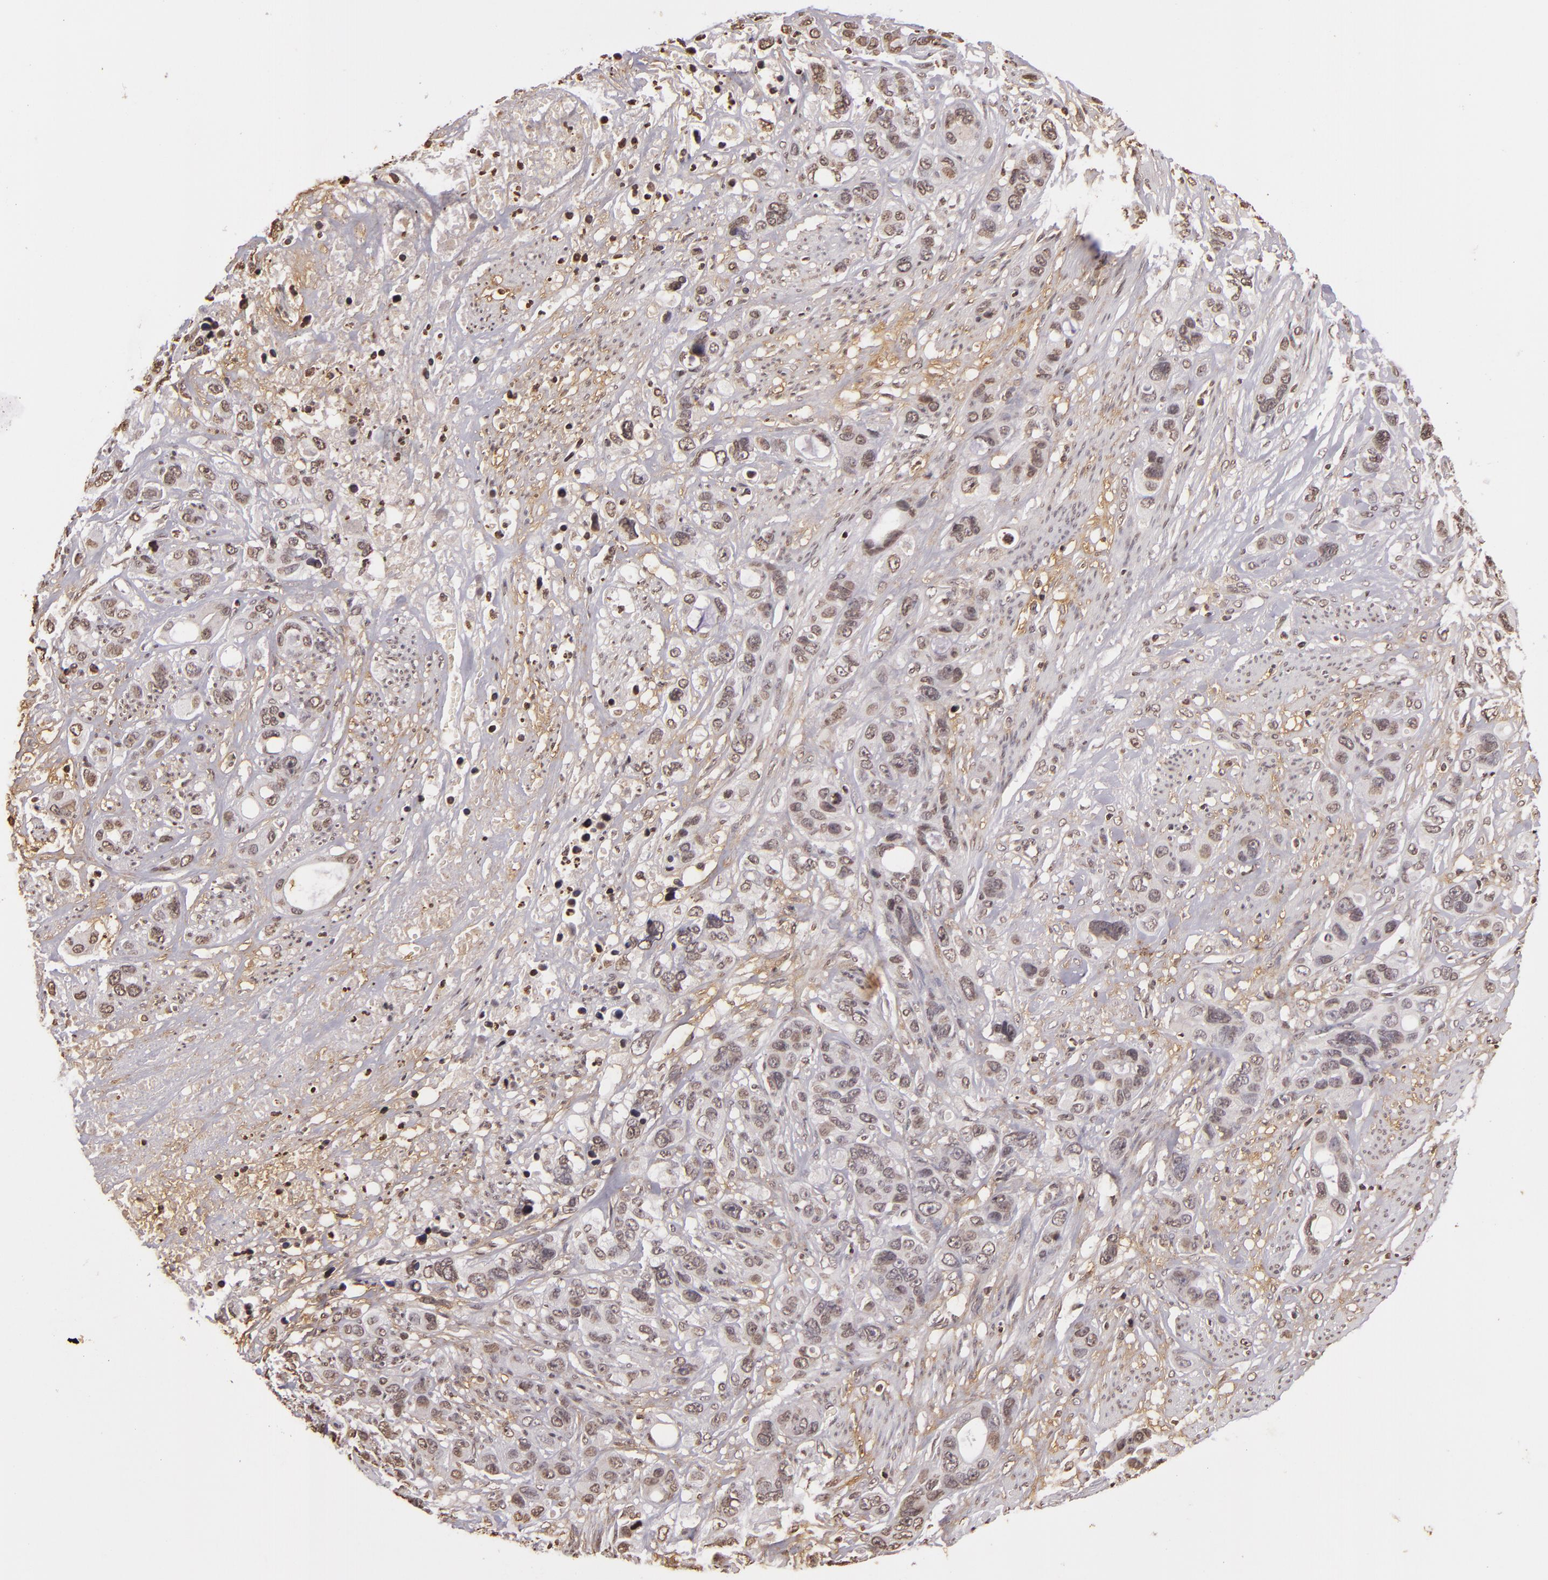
{"staining": {"intensity": "weak", "quantity": "<25%", "location": "nuclear"}, "tissue": "stomach cancer", "cell_type": "Tumor cells", "image_type": "cancer", "snomed": [{"axis": "morphology", "description": "Adenocarcinoma, NOS"}, {"axis": "topography", "description": "Stomach, upper"}], "caption": "Stomach cancer (adenocarcinoma) was stained to show a protein in brown. There is no significant positivity in tumor cells.", "gene": "THRB", "patient": {"sex": "male", "age": 47}}